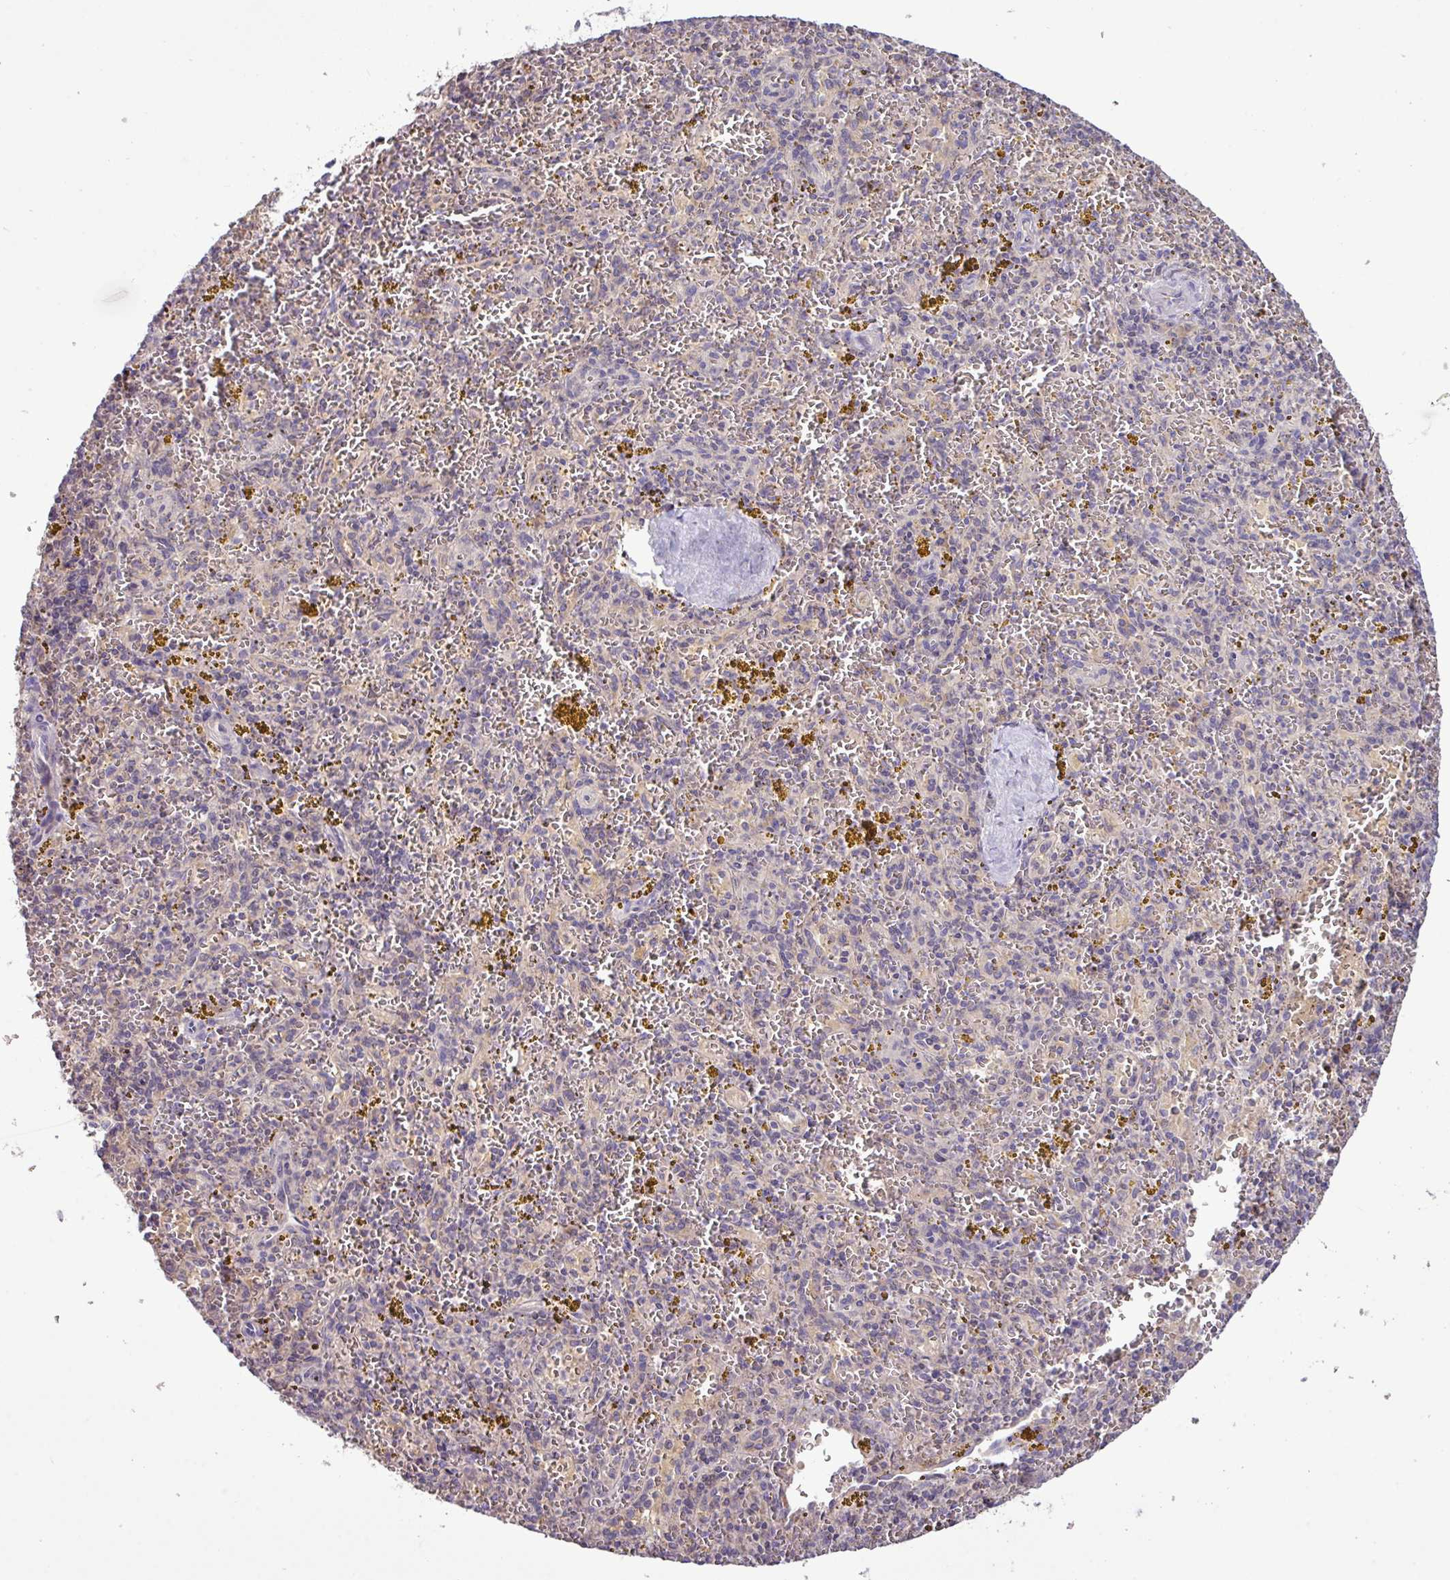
{"staining": {"intensity": "negative", "quantity": "none", "location": "none"}, "tissue": "spleen", "cell_type": "Cells in red pulp", "image_type": "normal", "snomed": [{"axis": "morphology", "description": "Normal tissue, NOS"}, {"axis": "topography", "description": "Spleen"}], "caption": "A photomicrograph of human spleen is negative for staining in cells in red pulp. (DAB (3,3'-diaminobenzidine) immunohistochemistry with hematoxylin counter stain).", "gene": "TMEM62", "patient": {"sex": "male", "age": 57}}